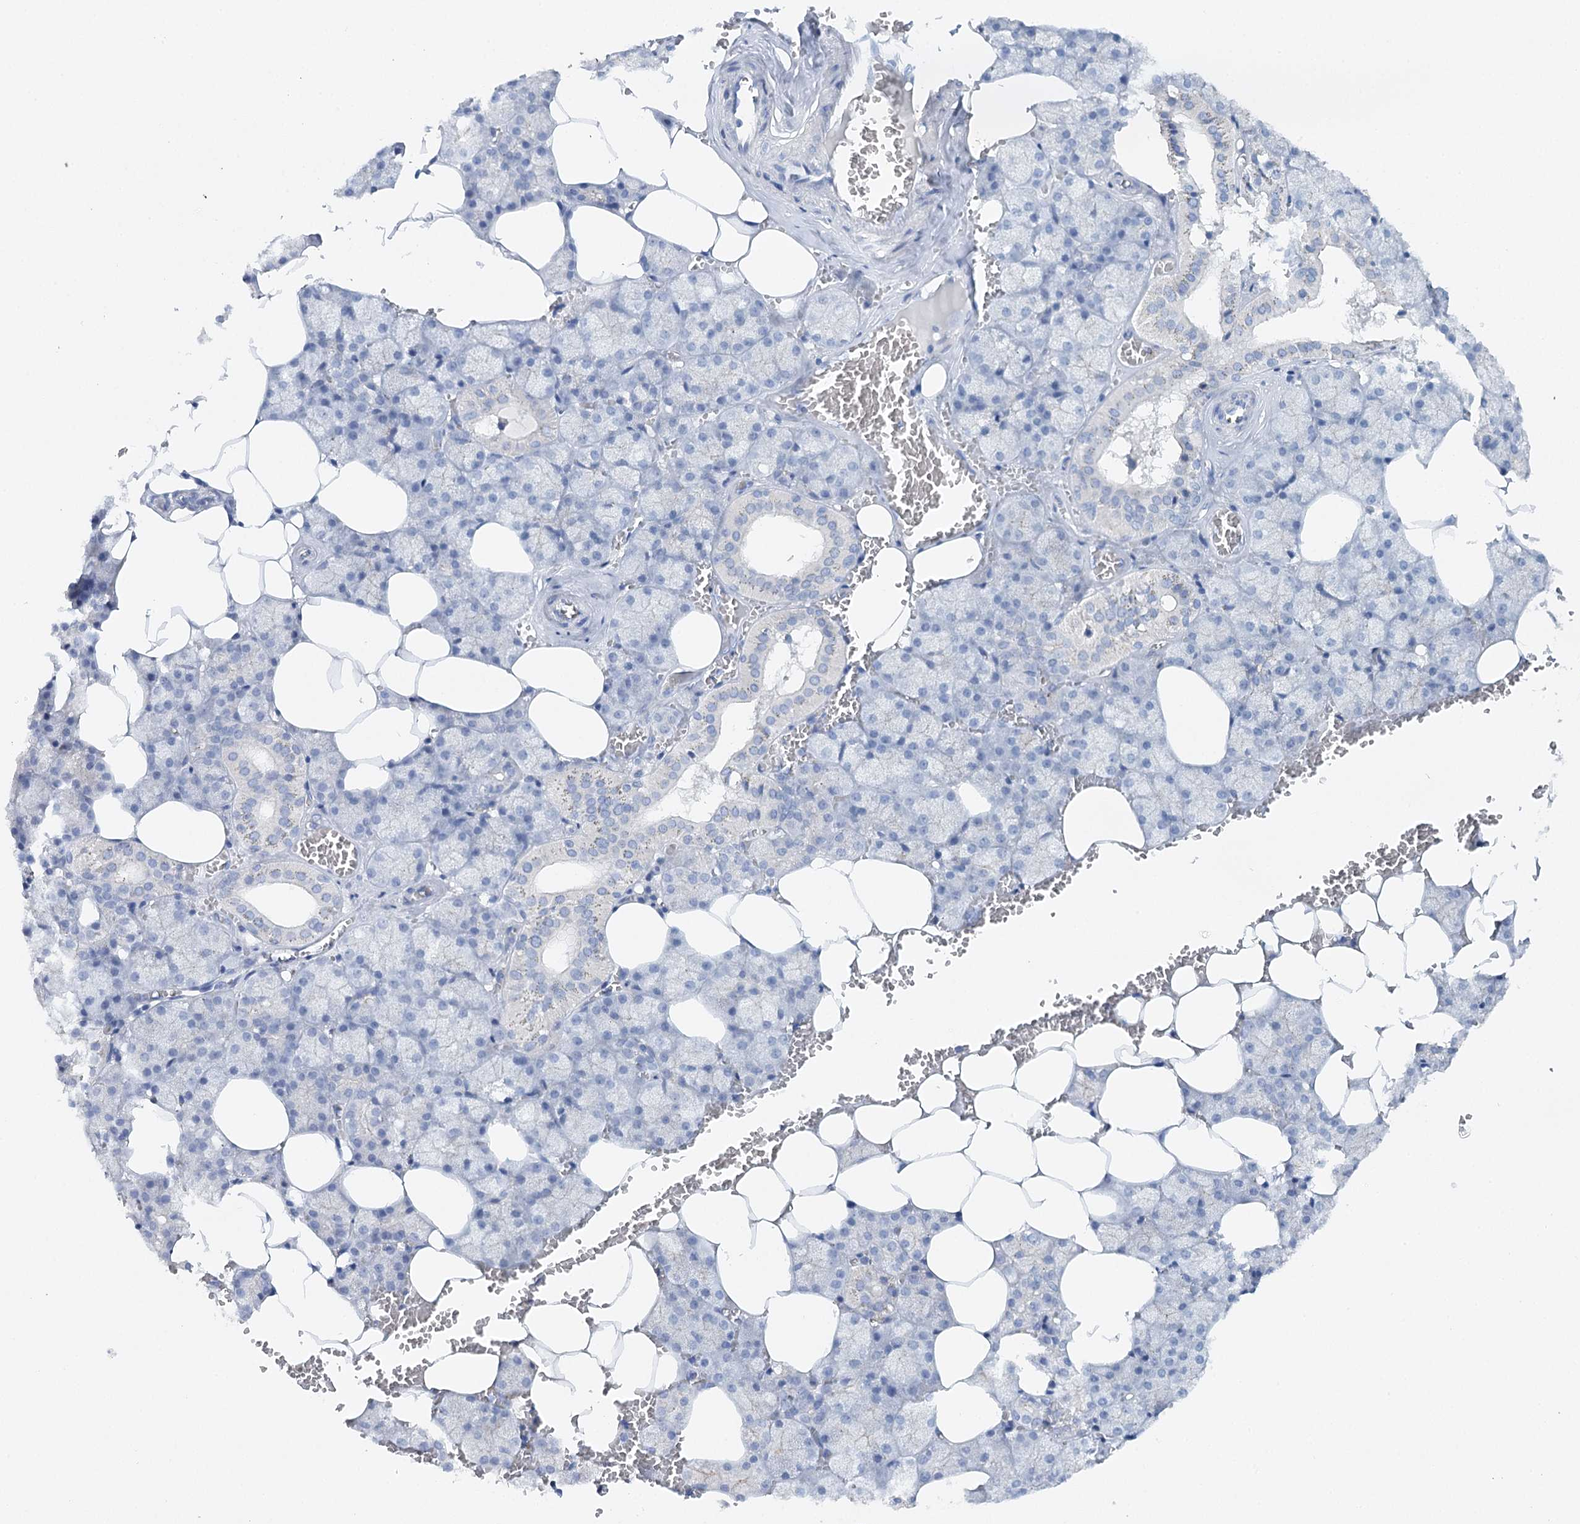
{"staining": {"intensity": "negative", "quantity": "none", "location": "none"}, "tissue": "salivary gland", "cell_type": "Glandular cells", "image_type": "normal", "snomed": [{"axis": "morphology", "description": "Normal tissue, NOS"}, {"axis": "topography", "description": "Salivary gland"}], "caption": "Immunohistochemistry (IHC) of normal salivary gland demonstrates no staining in glandular cells.", "gene": "CEACAM8", "patient": {"sex": "male", "age": 62}}